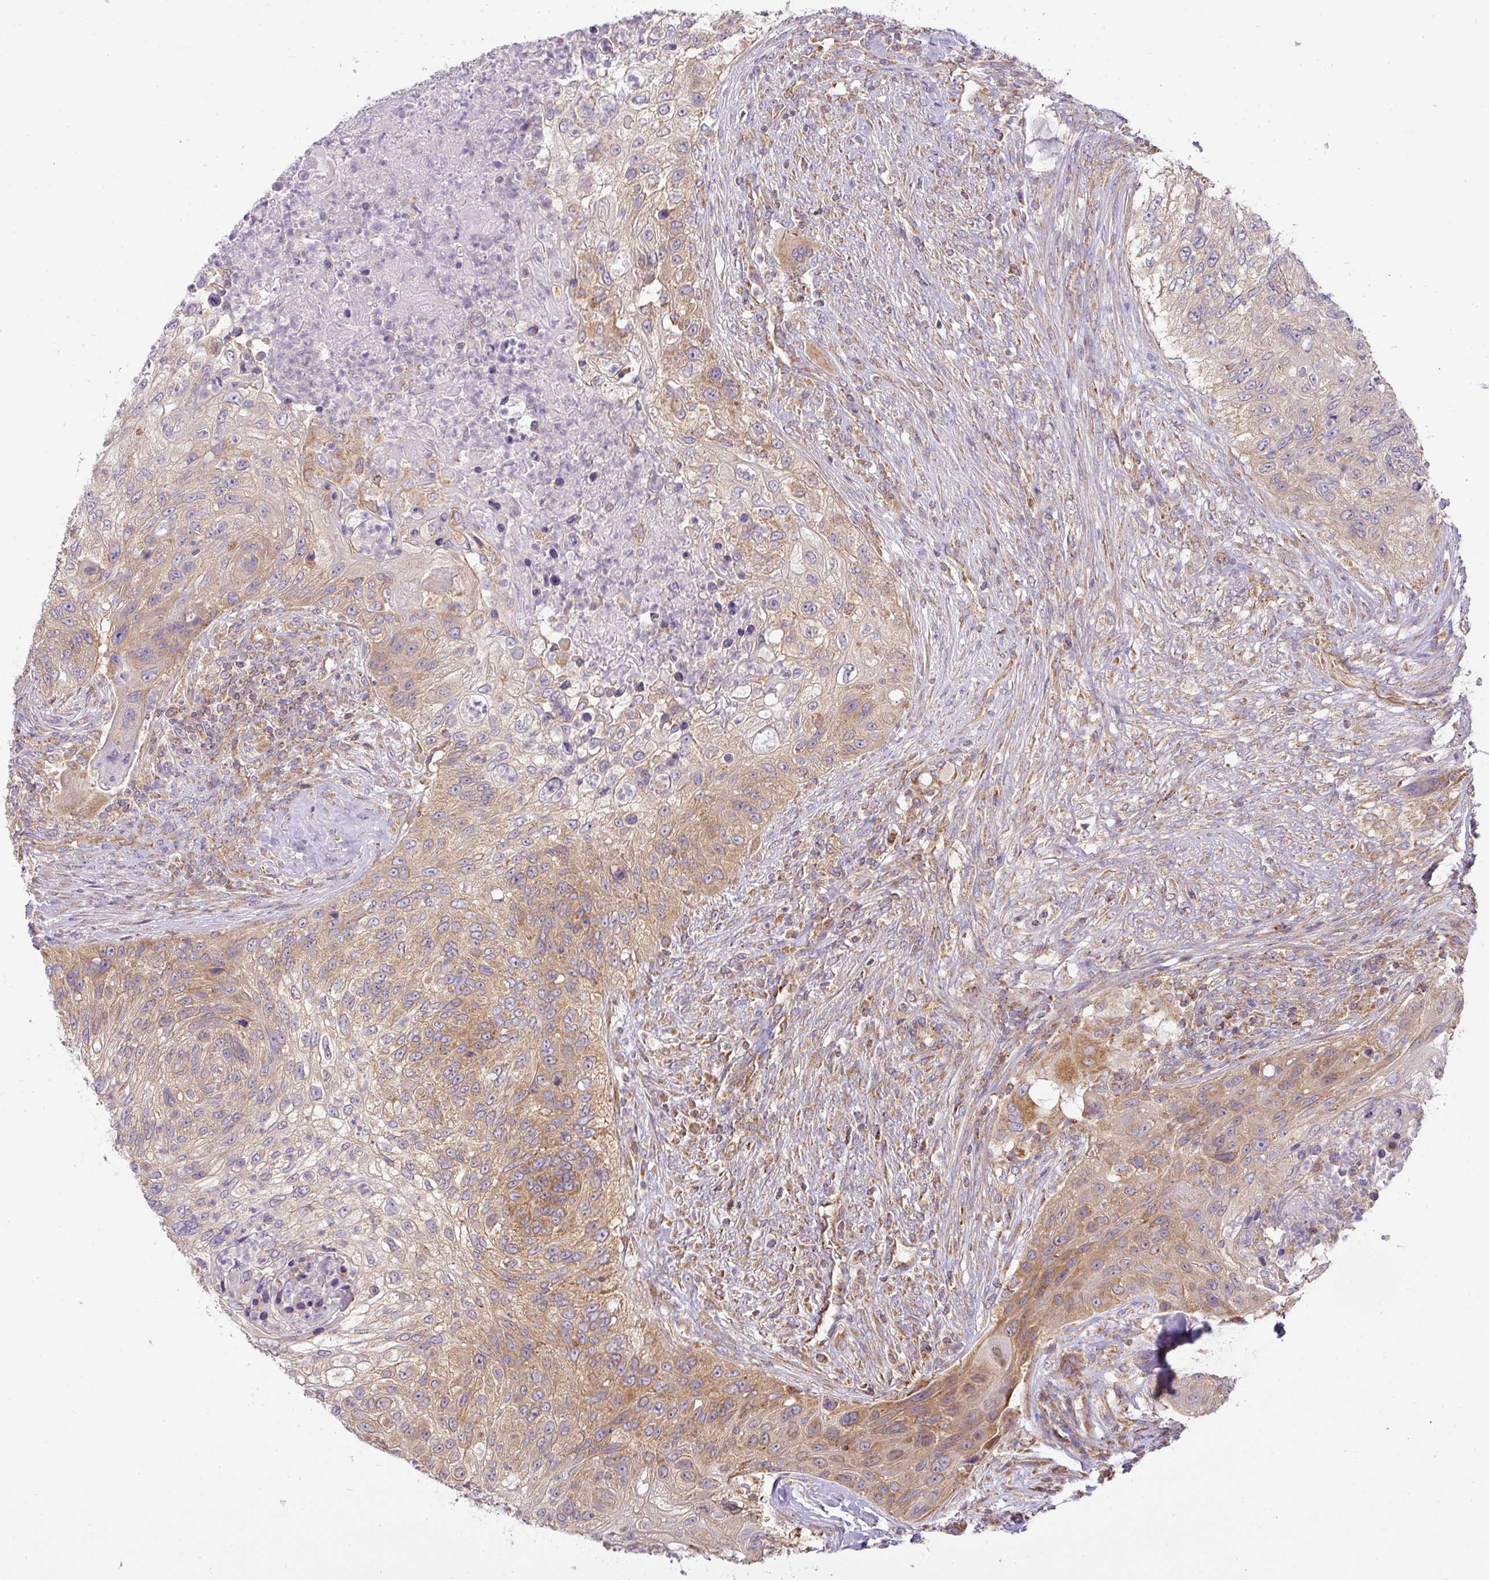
{"staining": {"intensity": "moderate", "quantity": "25%-75%", "location": "cytoplasmic/membranous"}, "tissue": "urothelial cancer", "cell_type": "Tumor cells", "image_type": "cancer", "snomed": [{"axis": "morphology", "description": "Urothelial carcinoma, High grade"}, {"axis": "topography", "description": "Urinary bladder"}], "caption": "This is an image of immunohistochemistry staining of urothelial cancer, which shows moderate staining in the cytoplasmic/membranous of tumor cells.", "gene": "ZNF211", "patient": {"sex": "female", "age": 60}}